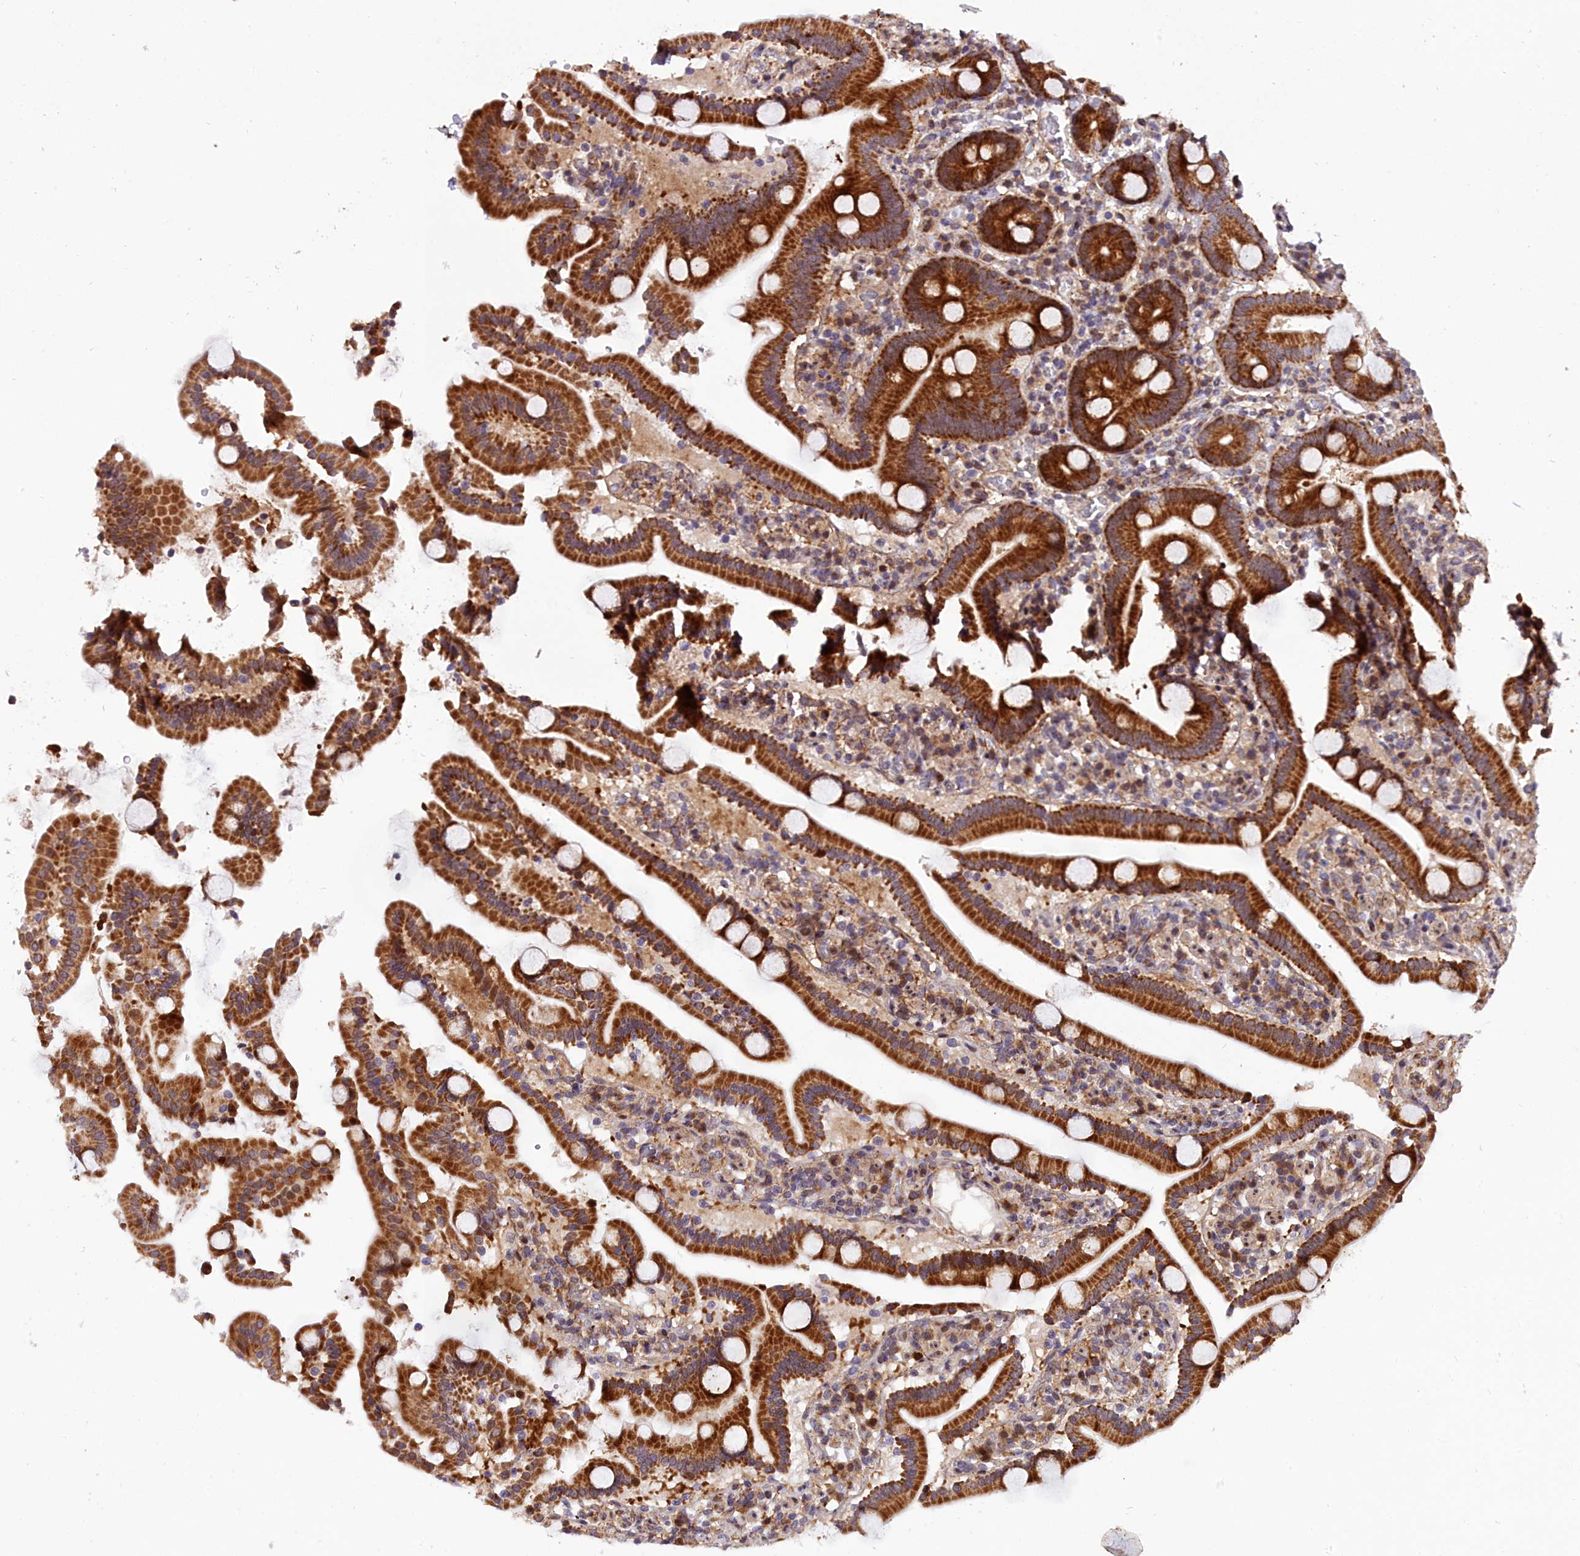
{"staining": {"intensity": "strong", "quantity": ">75%", "location": "cytoplasmic/membranous"}, "tissue": "duodenum", "cell_type": "Glandular cells", "image_type": "normal", "snomed": [{"axis": "morphology", "description": "Normal tissue, NOS"}, {"axis": "topography", "description": "Duodenum"}], "caption": "Duodenum stained with immunohistochemistry exhibits strong cytoplasmic/membranous staining in about >75% of glandular cells.", "gene": "MRPS11", "patient": {"sex": "male", "age": 55}}